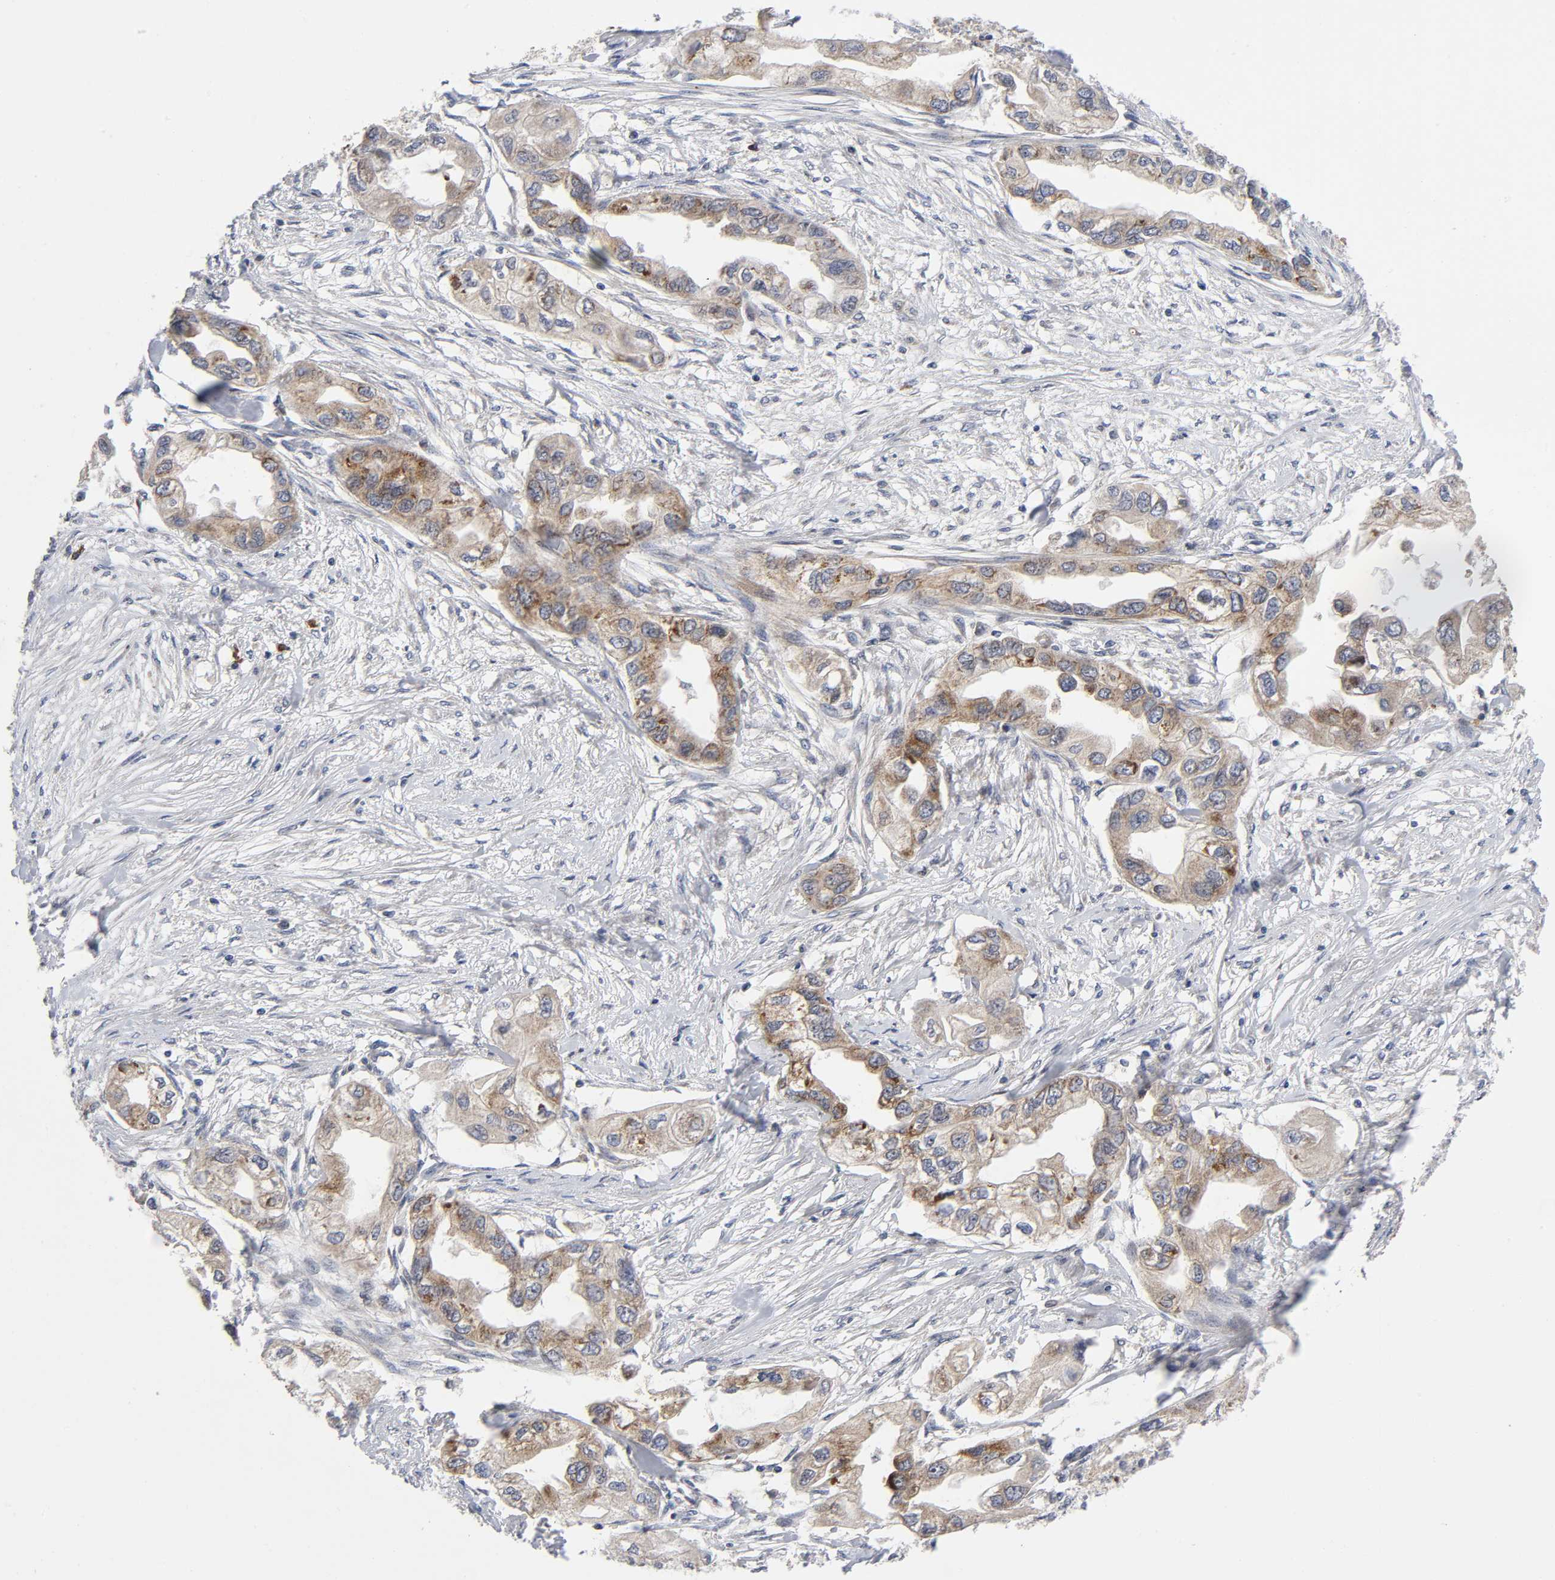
{"staining": {"intensity": "moderate", "quantity": ">75%", "location": "cytoplasmic/membranous"}, "tissue": "endometrial cancer", "cell_type": "Tumor cells", "image_type": "cancer", "snomed": [{"axis": "morphology", "description": "Adenocarcinoma, NOS"}, {"axis": "topography", "description": "Endometrium"}], "caption": "Immunohistochemical staining of adenocarcinoma (endometrial) exhibits medium levels of moderate cytoplasmic/membranous protein positivity in about >75% of tumor cells. Immunohistochemistry stains the protein in brown and the nuclei are stained blue.", "gene": "EIF5", "patient": {"sex": "female", "age": 67}}